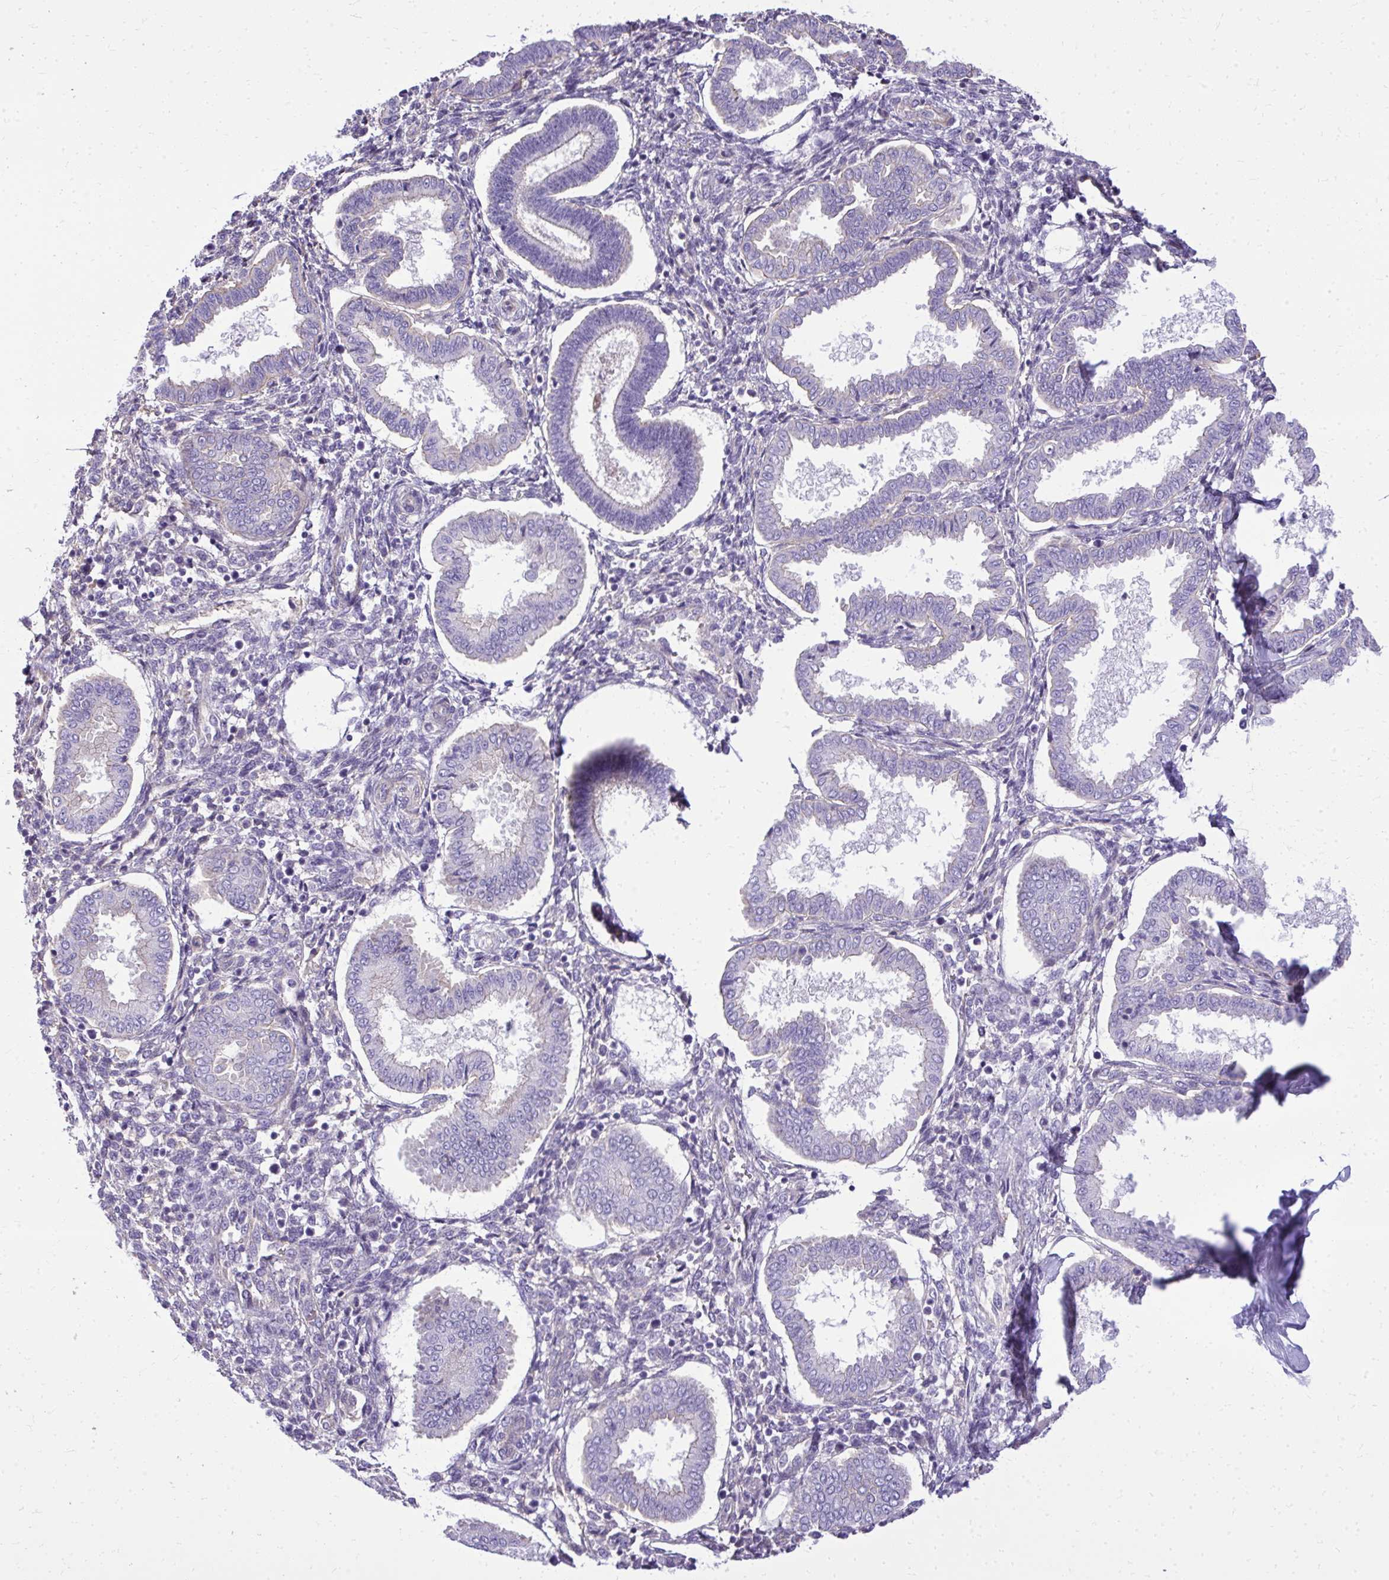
{"staining": {"intensity": "negative", "quantity": "none", "location": "none"}, "tissue": "endometrium", "cell_type": "Cells in endometrial stroma", "image_type": "normal", "snomed": [{"axis": "morphology", "description": "Normal tissue, NOS"}, {"axis": "topography", "description": "Endometrium"}], "caption": "The micrograph displays no staining of cells in endometrial stroma in unremarkable endometrium. Nuclei are stained in blue.", "gene": "RUNDC3B", "patient": {"sex": "female", "age": 24}}